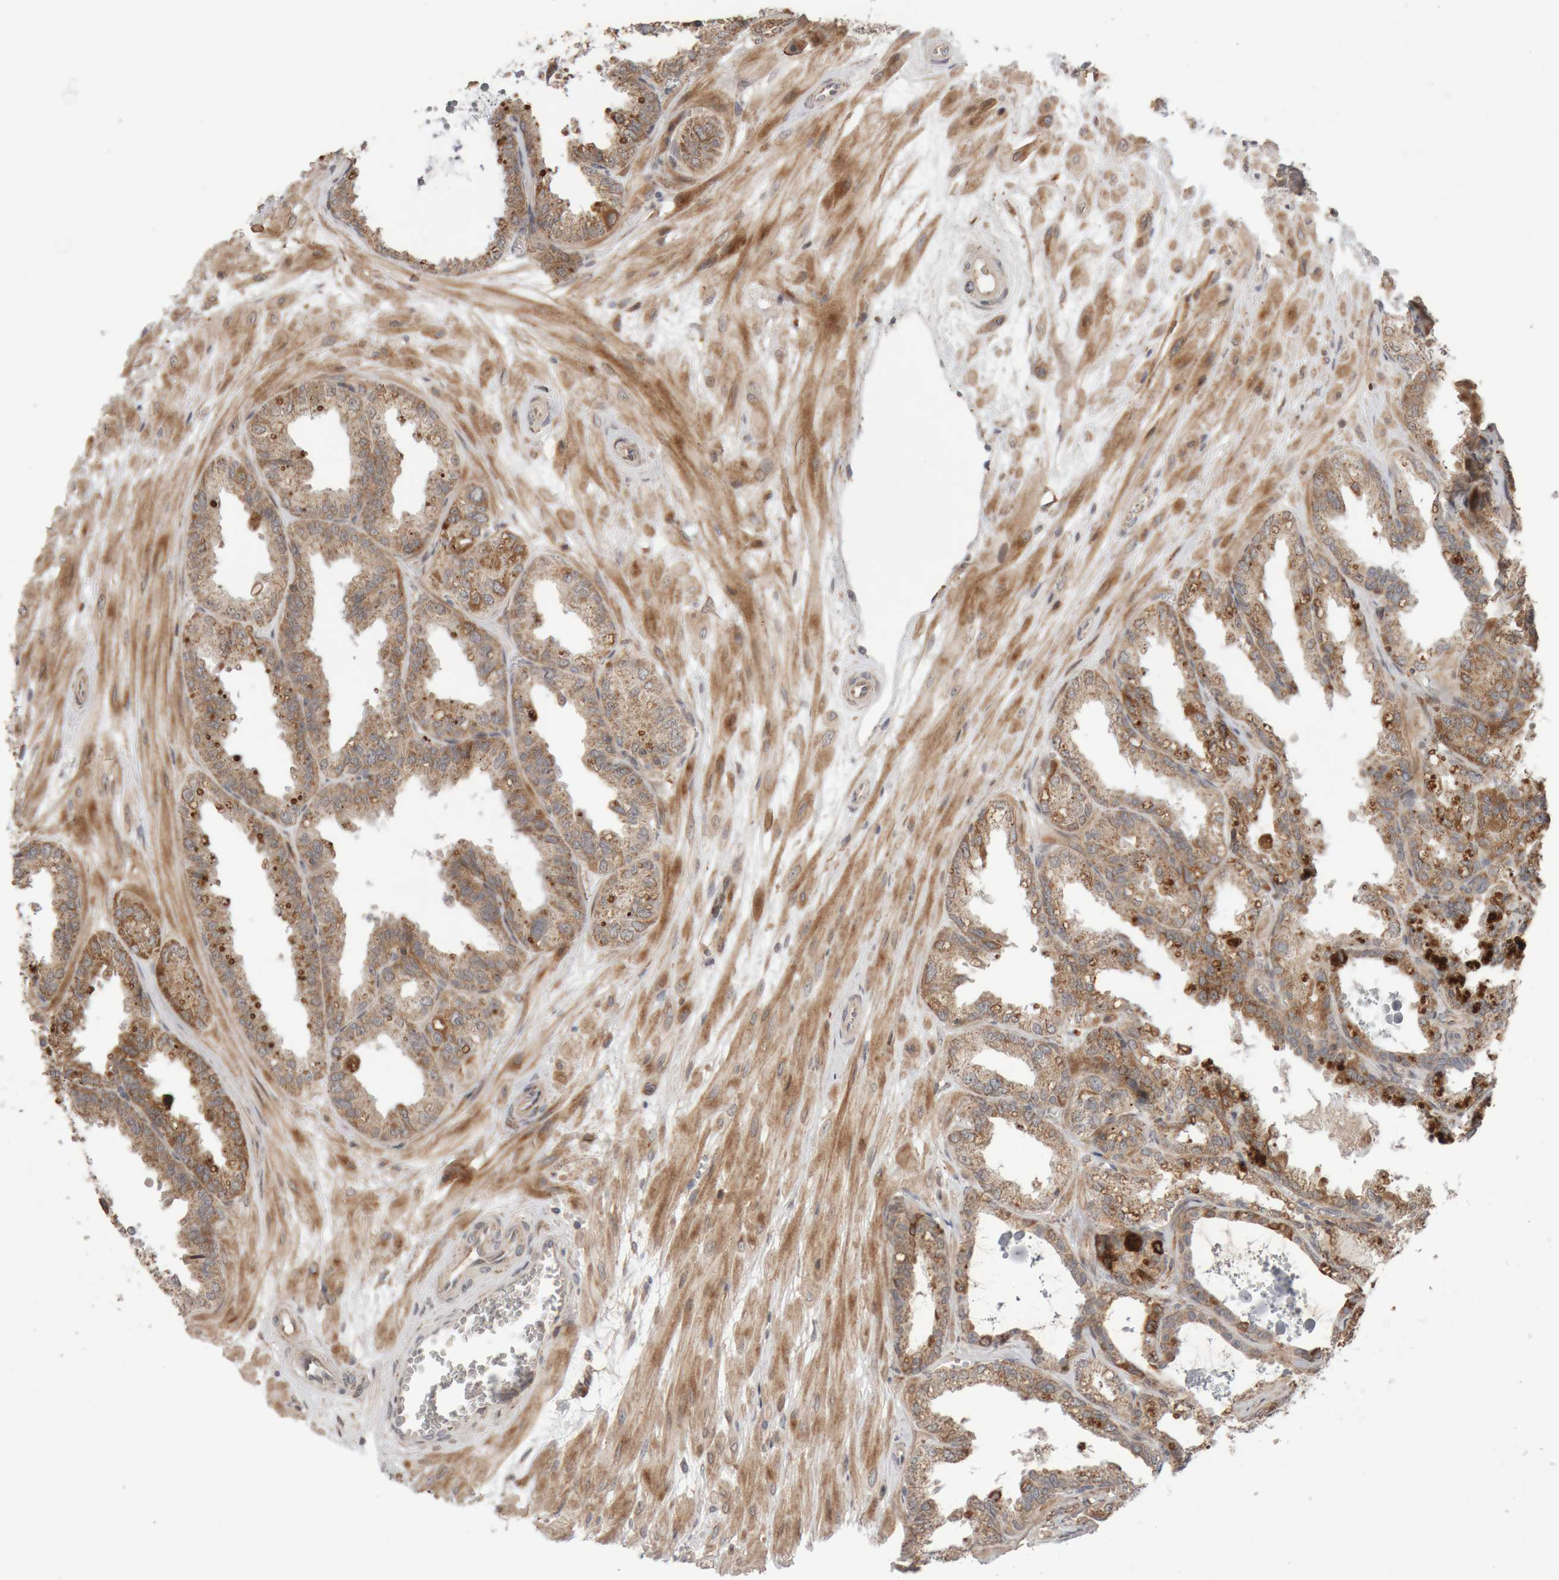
{"staining": {"intensity": "moderate", "quantity": ">75%", "location": "cytoplasmic/membranous"}, "tissue": "seminal vesicle", "cell_type": "Glandular cells", "image_type": "normal", "snomed": [{"axis": "morphology", "description": "Normal tissue, NOS"}, {"axis": "topography", "description": "Prostate"}, {"axis": "topography", "description": "Seminal veicle"}], "caption": "The histopathology image exhibits staining of unremarkable seminal vesicle, revealing moderate cytoplasmic/membranous protein positivity (brown color) within glandular cells. (DAB IHC with brightfield microscopy, high magnification).", "gene": "KIF21B", "patient": {"sex": "male", "age": 51}}